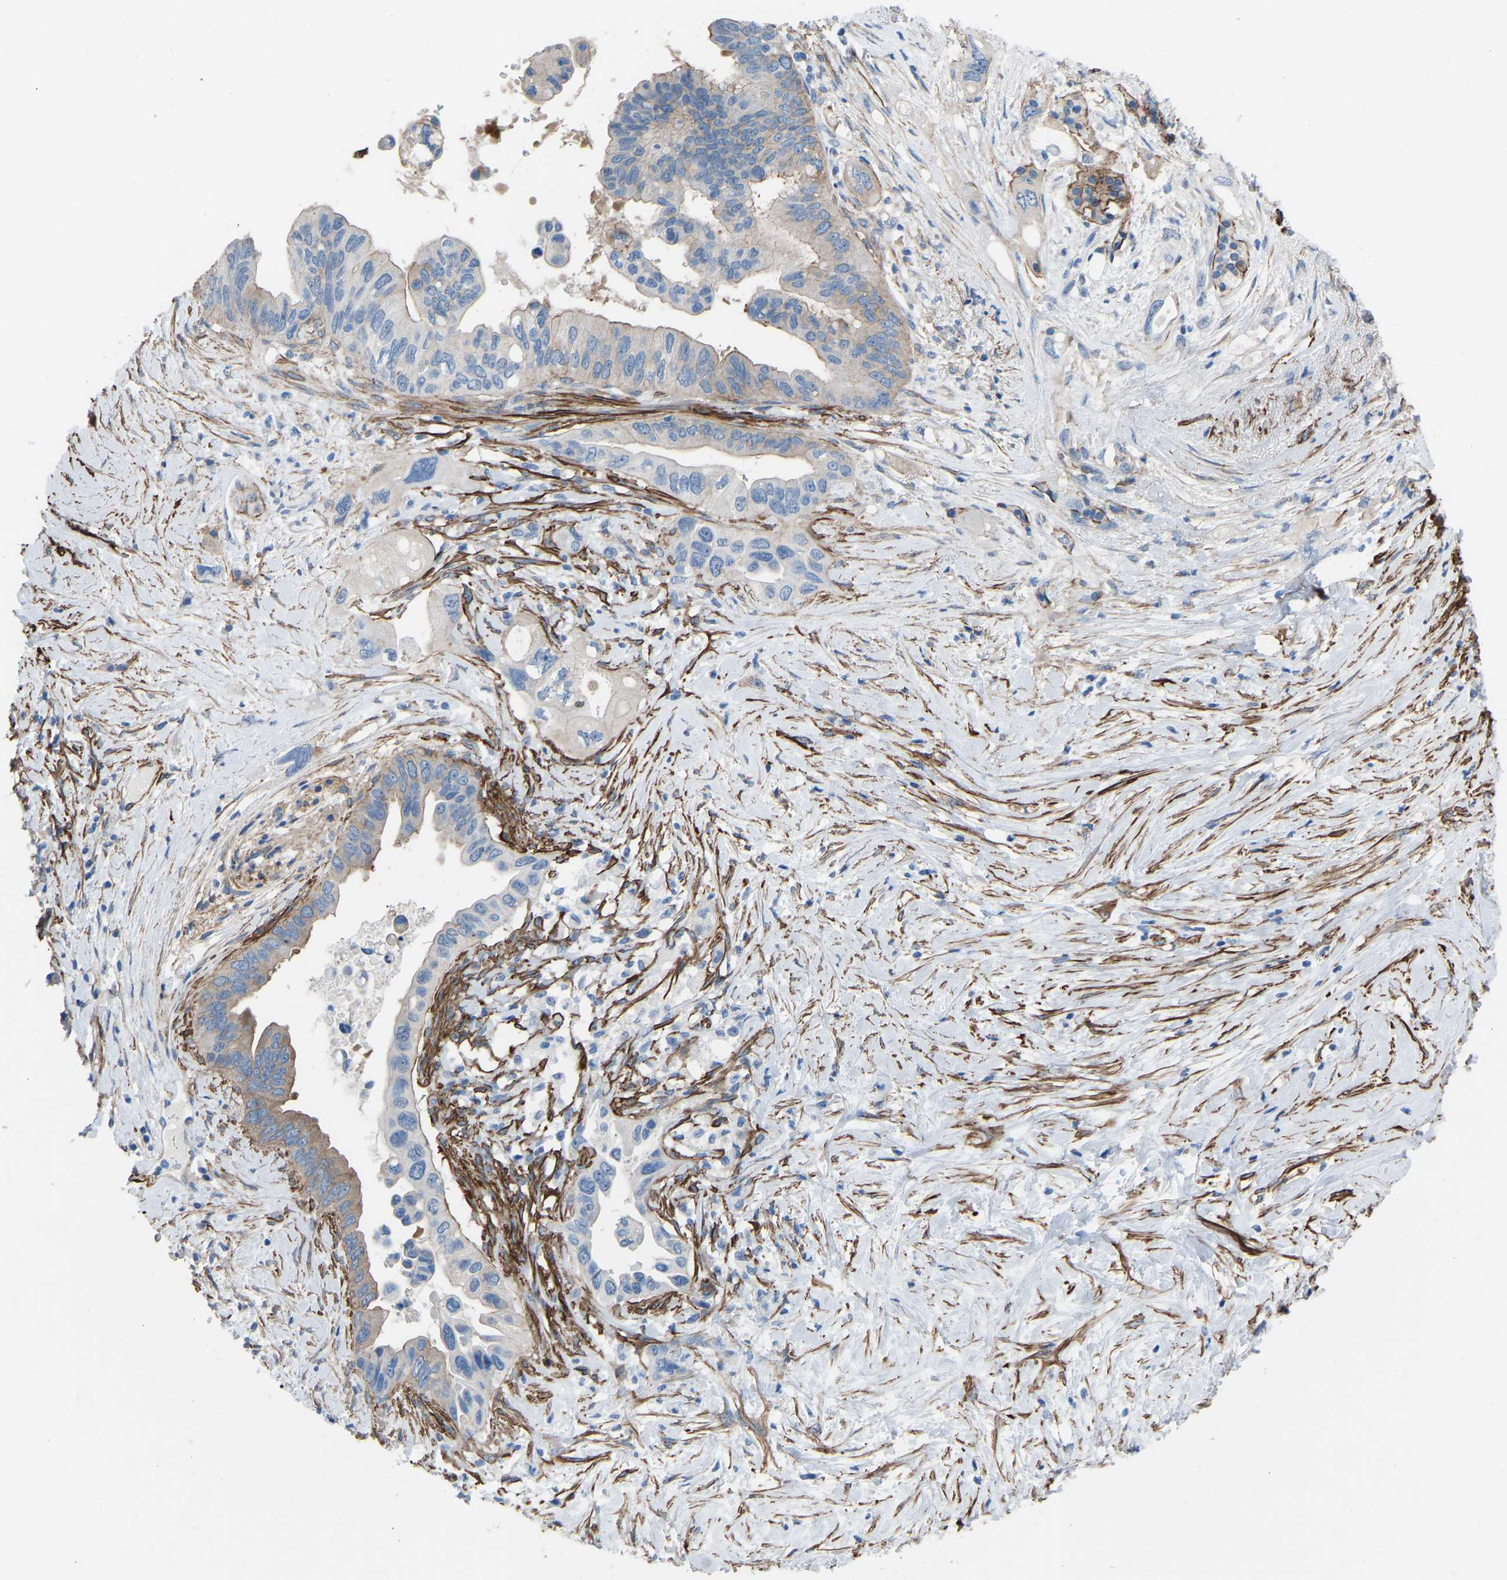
{"staining": {"intensity": "moderate", "quantity": "25%-75%", "location": "cytoplasmic/membranous"}, "tissue": "pancreatic cancer", "cell_type": "Tumor cells", "image_type": "cancer", "snomed": [{"axis": "morphology", "description": "Adenocarcinoma, NOS"}, {"axis": "topography", "description": "Pancreas"}], "caption": "The image reveals a brown stain indicating the presence of a protein in the cytoplasmic/membranous of tumor cells in pancreatic cancer.", "gene": "MYH10", "patient": {"sex": "female", "age": 56}}